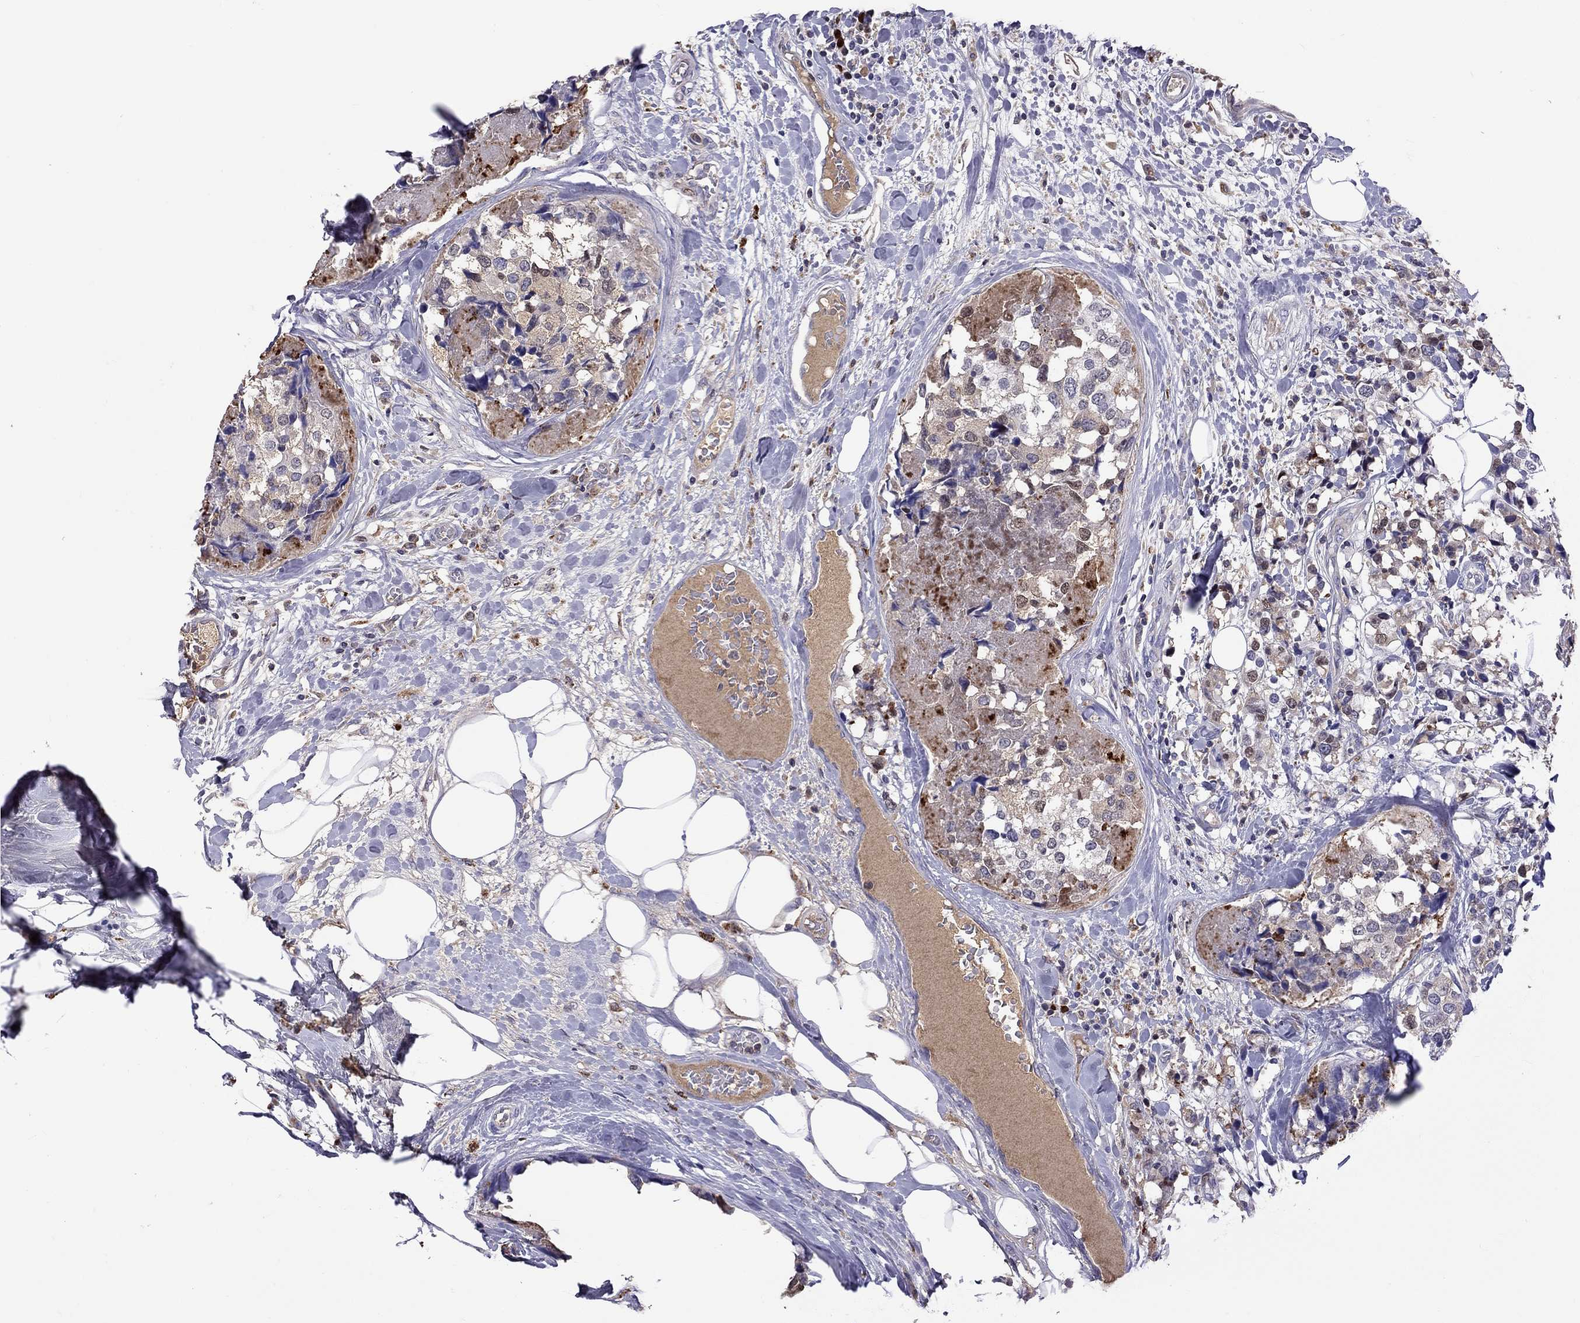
{"staining": {"intensity": "weak", "quantity": "<25%", "location": "cytoplasmic/membranous"}, "tissue": "breast cancer", "cell_type": "Tumor cells", "image_type": "cancer", "snomed": [{"axis": "morphology", "description": "Lobular carcinoma"}, {"axis": "topography", "description": "Breast"}], "caption": "Breast lobular carcinoma was stained to show a protein in brown. There is no significant positivity in tumor cells.", "gene": "SERPINA3", "patient": {"sex": "female", "age": 59}}